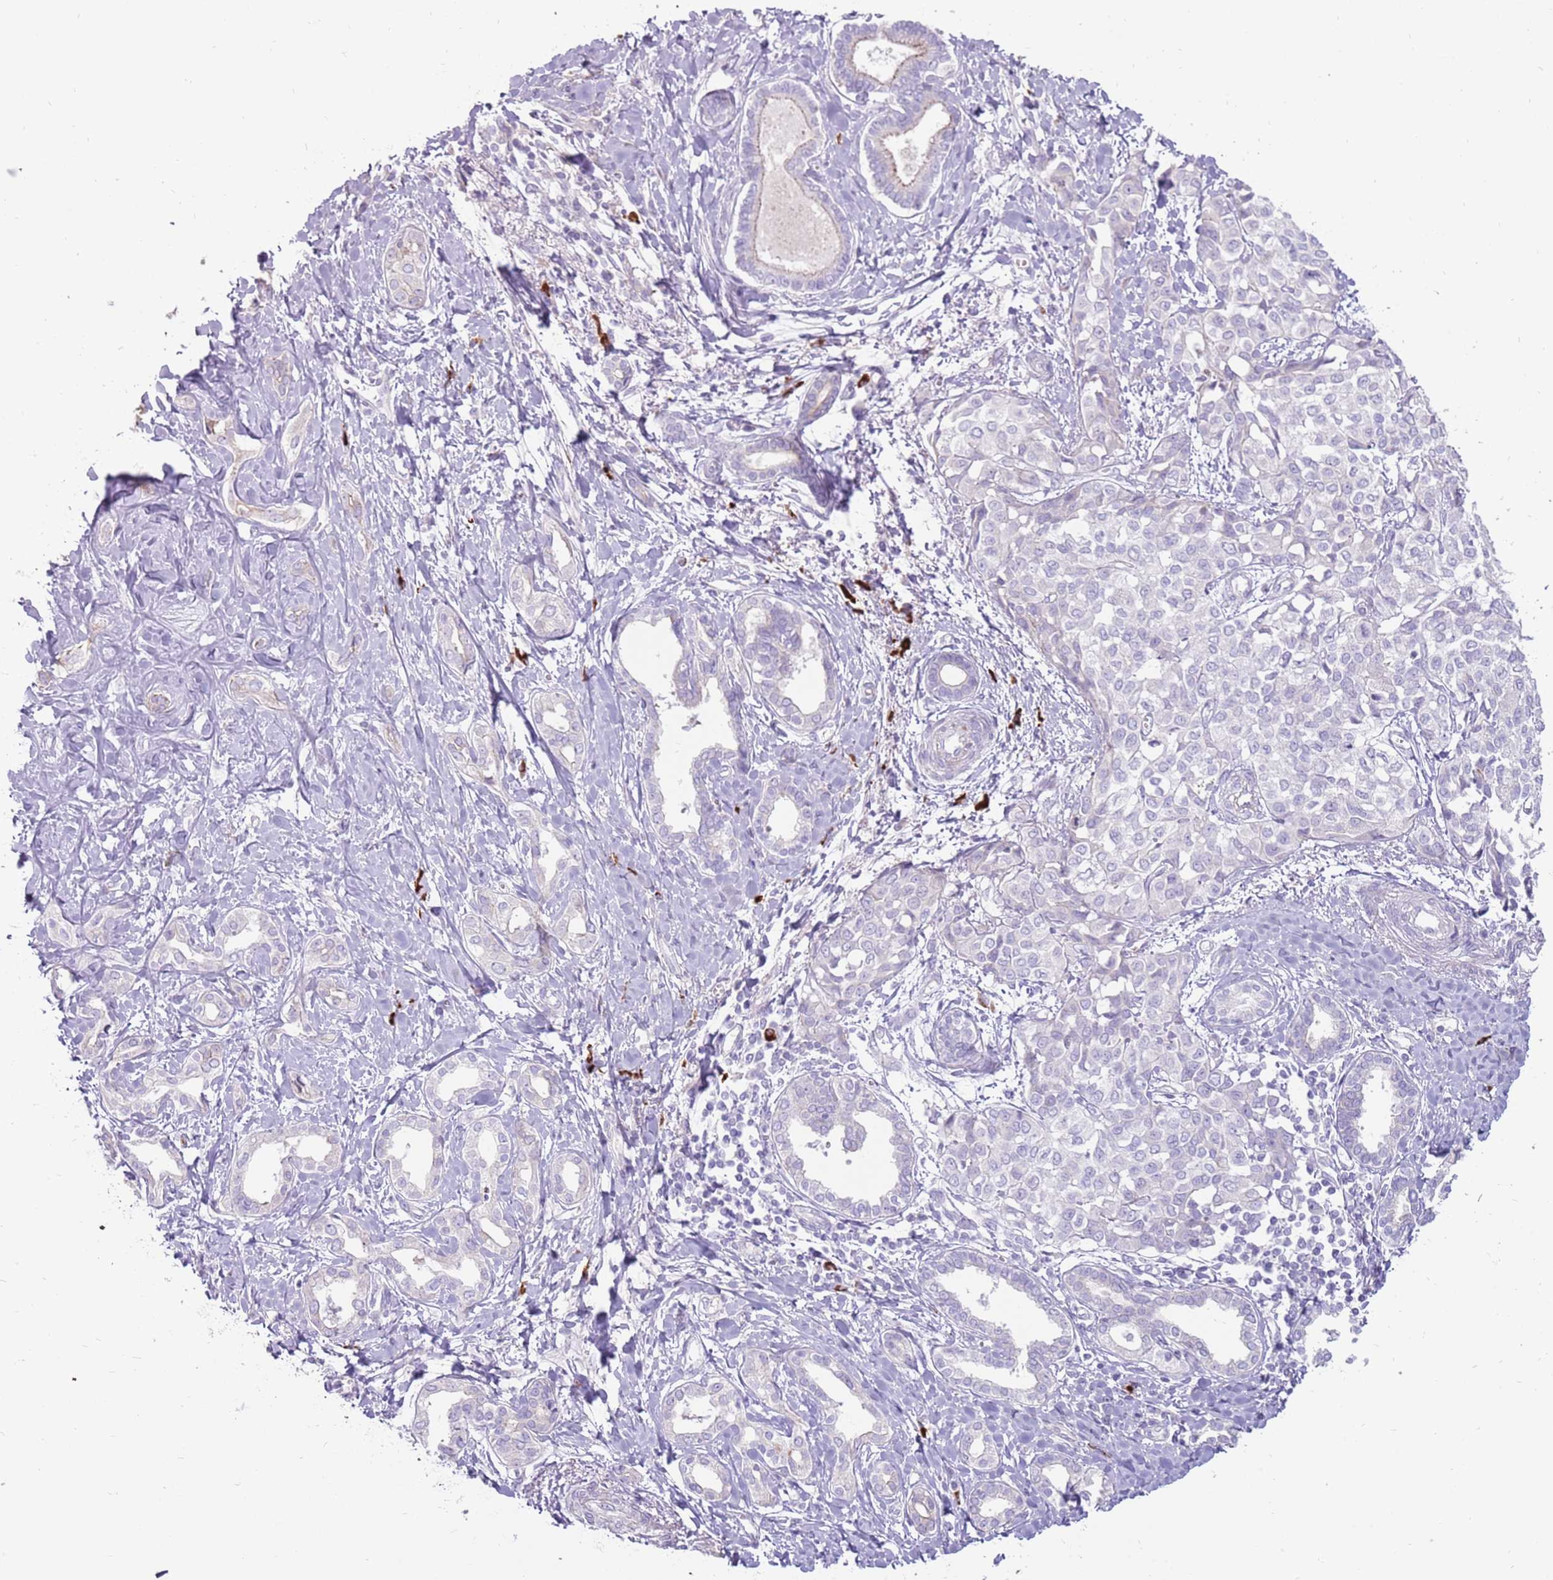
{"staining": {"intensity": "negative", "quantity": "none", "location": "none"}, "tissue": "liver cancer", "cell_type": "Tumor cells", "image_type": "cancer", "snomed": [{"axis": "morphology", "description": "Cholangiocarcinoma"}, {"axis": "topography", "description": "Liver"}], "caption": "This is an immunohistochemistry (IHC) histopathology image of cholangiocarcinoma (liver). There is no staining in tumor cells.", "gene": "MCUB", "patient": {"sex": "female", "age": 77}}